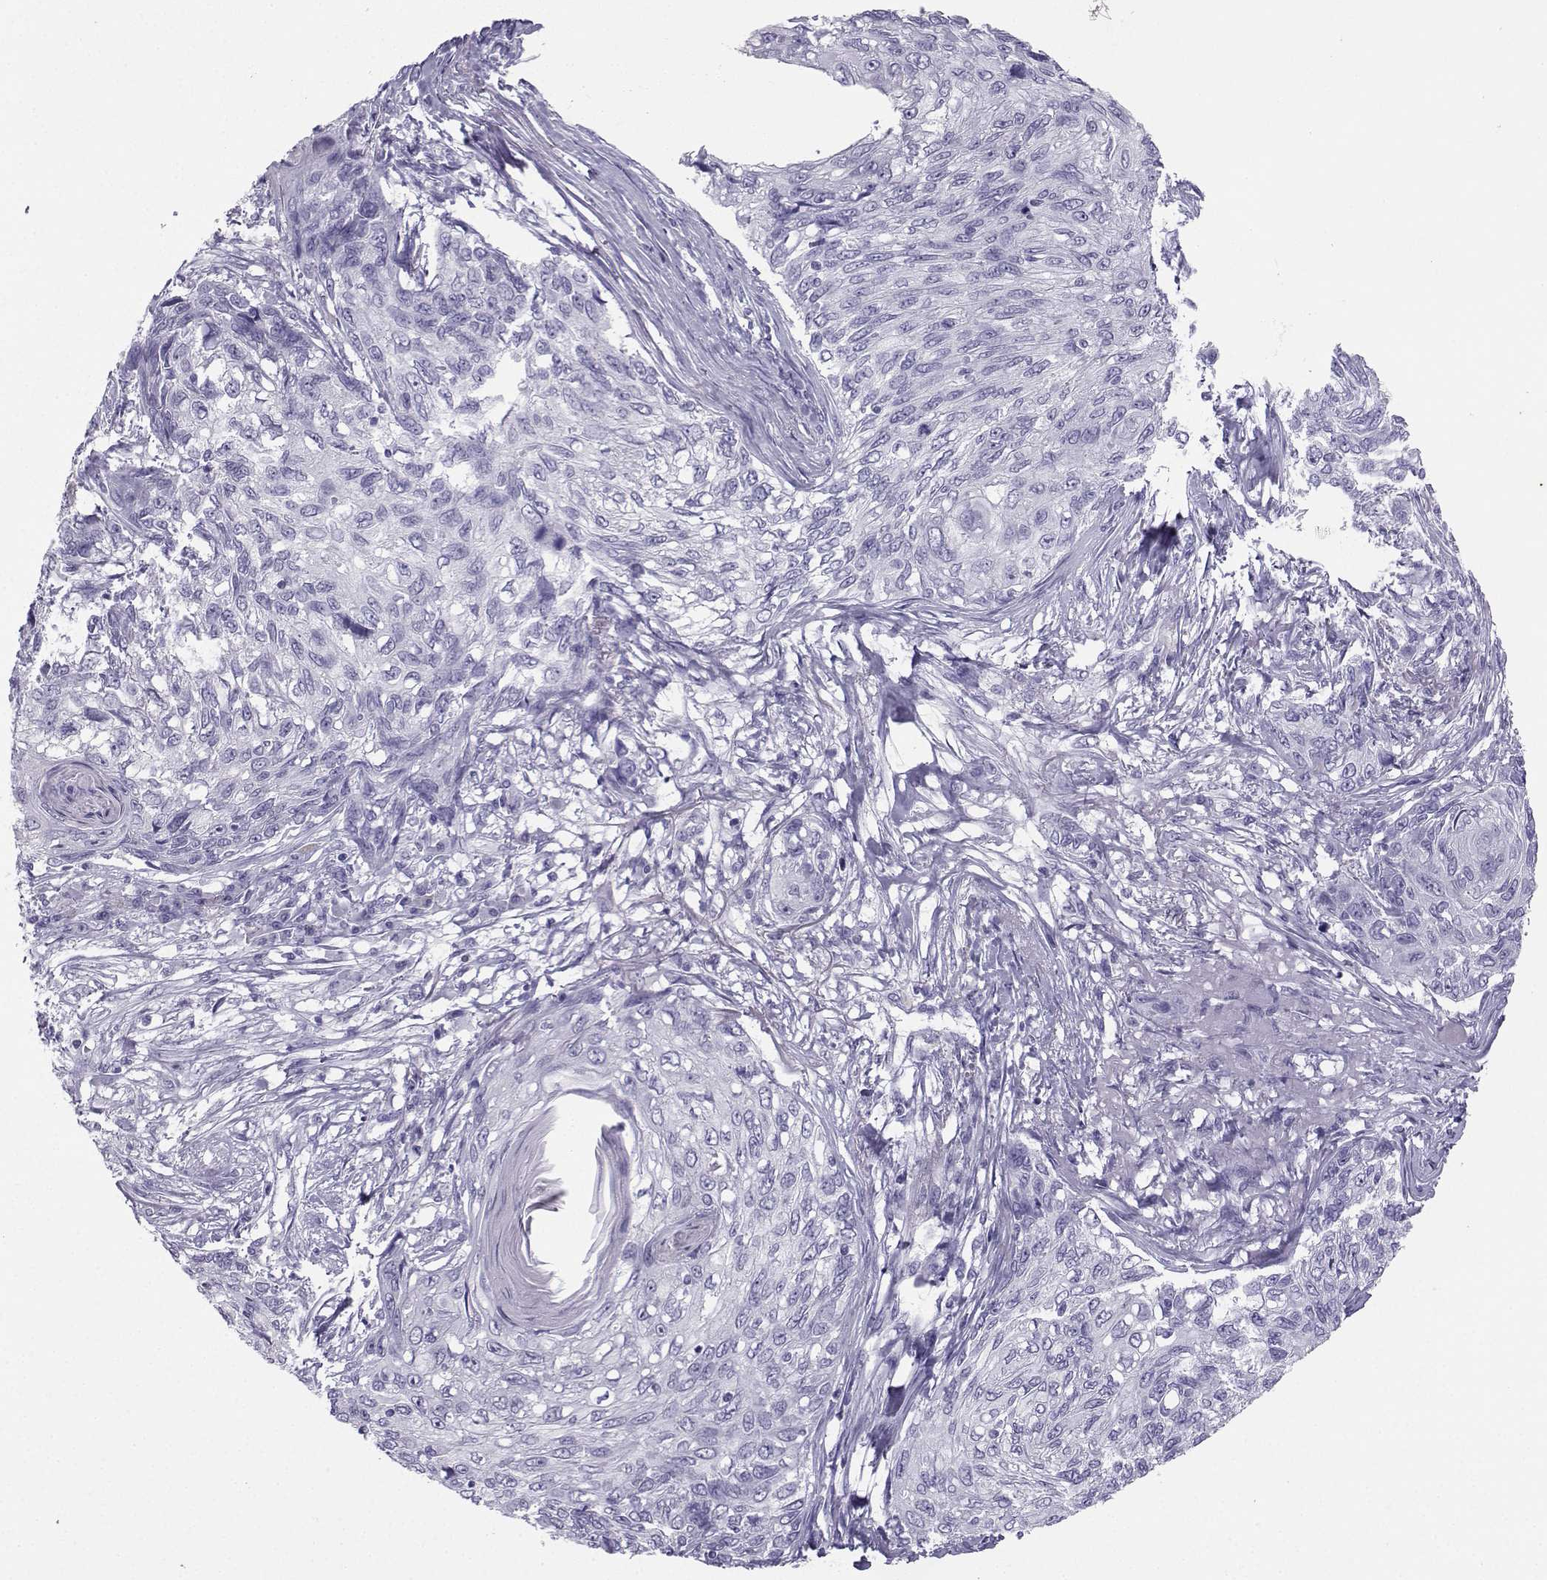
{"staining": {"intensity": "negative", "quantity": "none", "location": "none"}, "tissue": "skin cancer", "cell_type": "Tumor cells", "image_type": "cancer", "snomed": [{"axis": "morphology", "description": "Squamous cell carcinoma, NOS"}, {"axis": "topography", "description": "Skin"}], "caption": "Photomicrograph shows no protein staining in tumor cells of squamous cell carcinoma (skin) tissue.", "gene": "NEFL", "patient": {"sex": "male", "age": 92}}